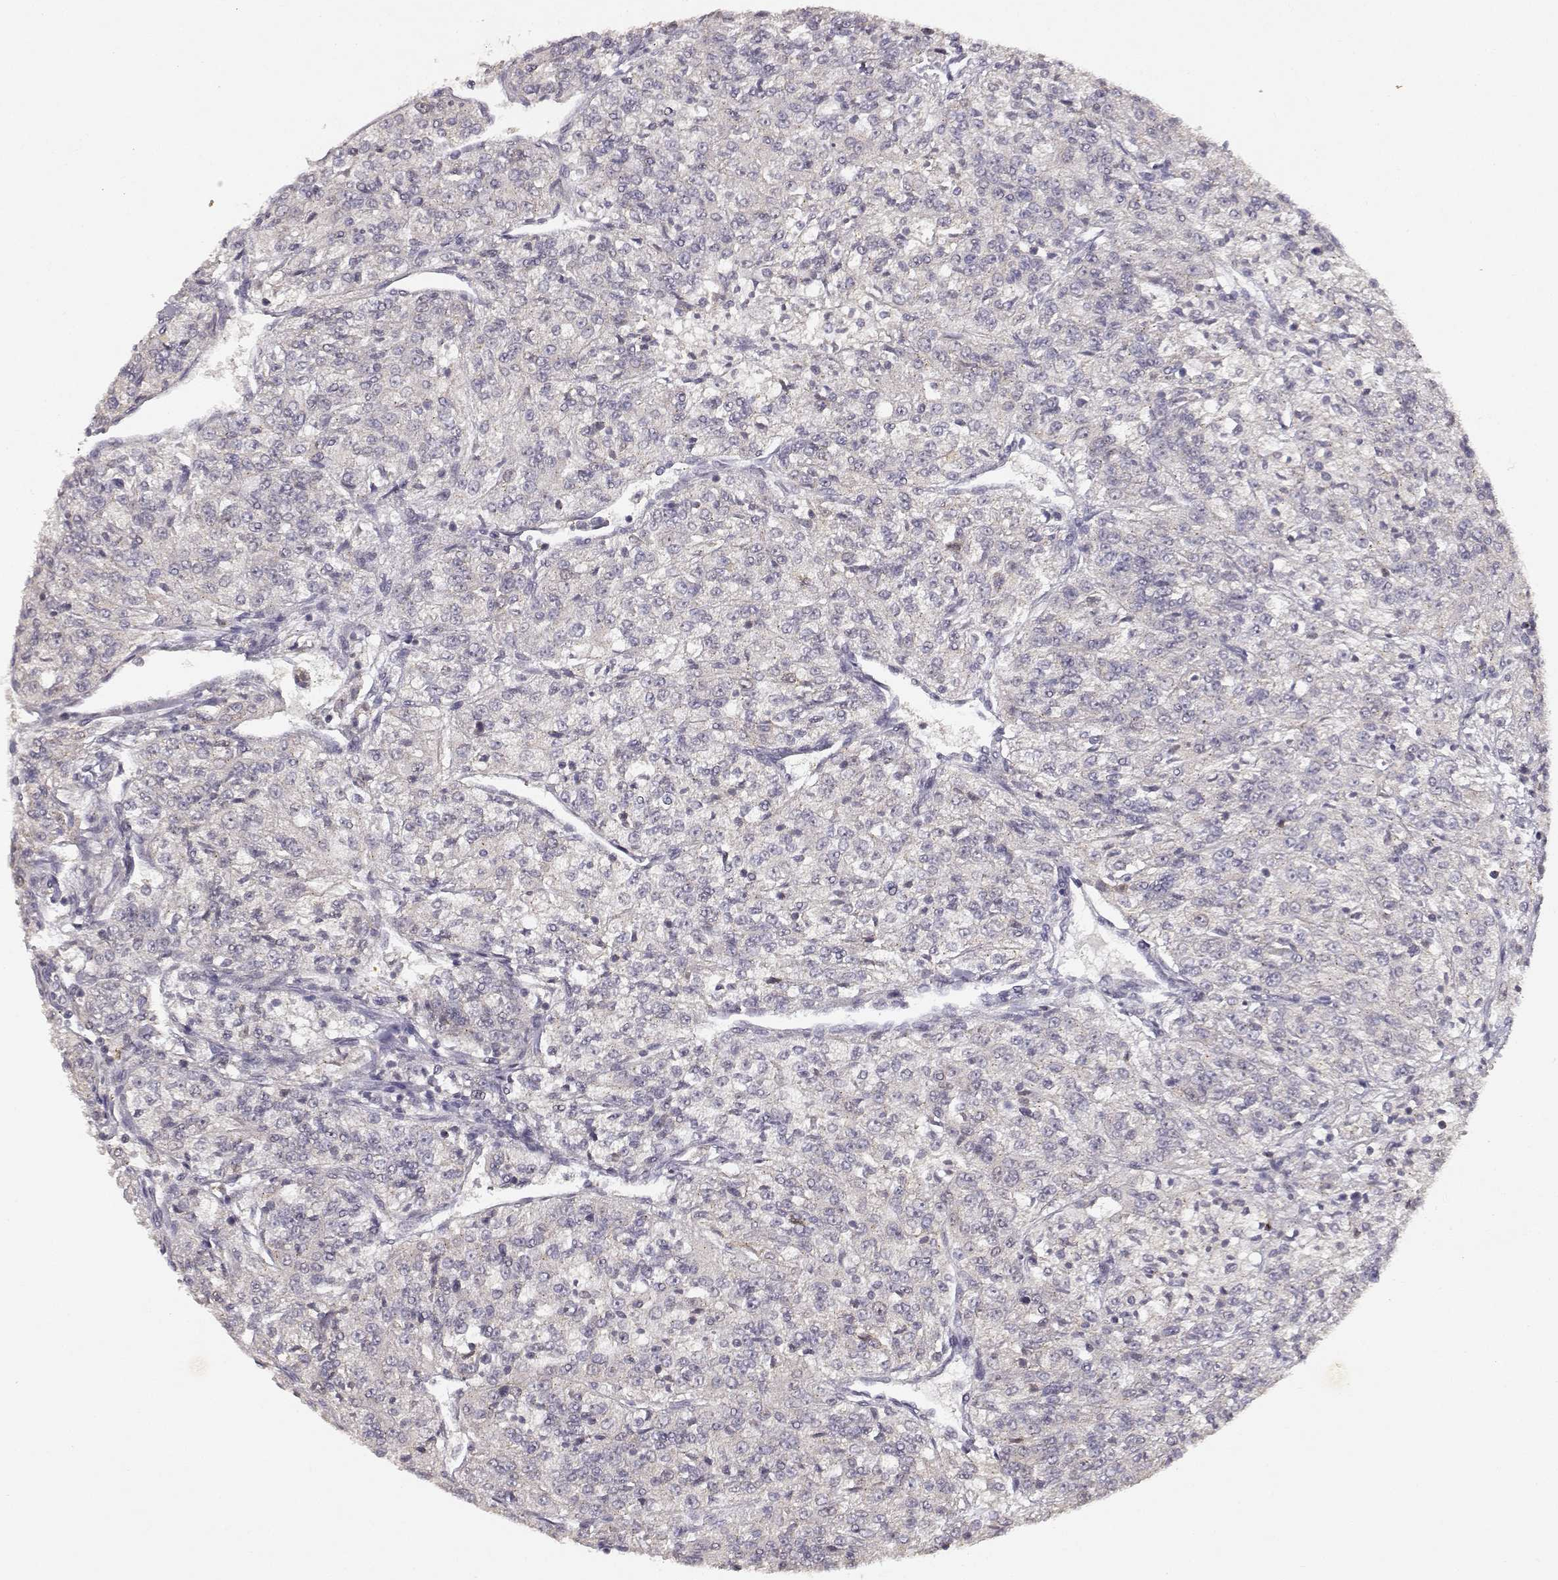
{"staining": {"intensity": "negative", "quantity": "none", "location": "none"}, "tissue": "renal cancer", "cell_type": "Tumor cells", "image_type": "cancer", "snomed": [{"axis": "morphology", "description": "Adenocarcinoma, NOS"}, {"axis": "topography", "description": "Kidney"}], "caption": "Histopathology image shows no significant protein positivity in tumor cells of adenocarcinoma (renal). (DAB immunohistochemistry visualized using brightfield microscopy, high magnification).", "gene": "RAD51", "patient": {"sex": "female", "age": 63}}